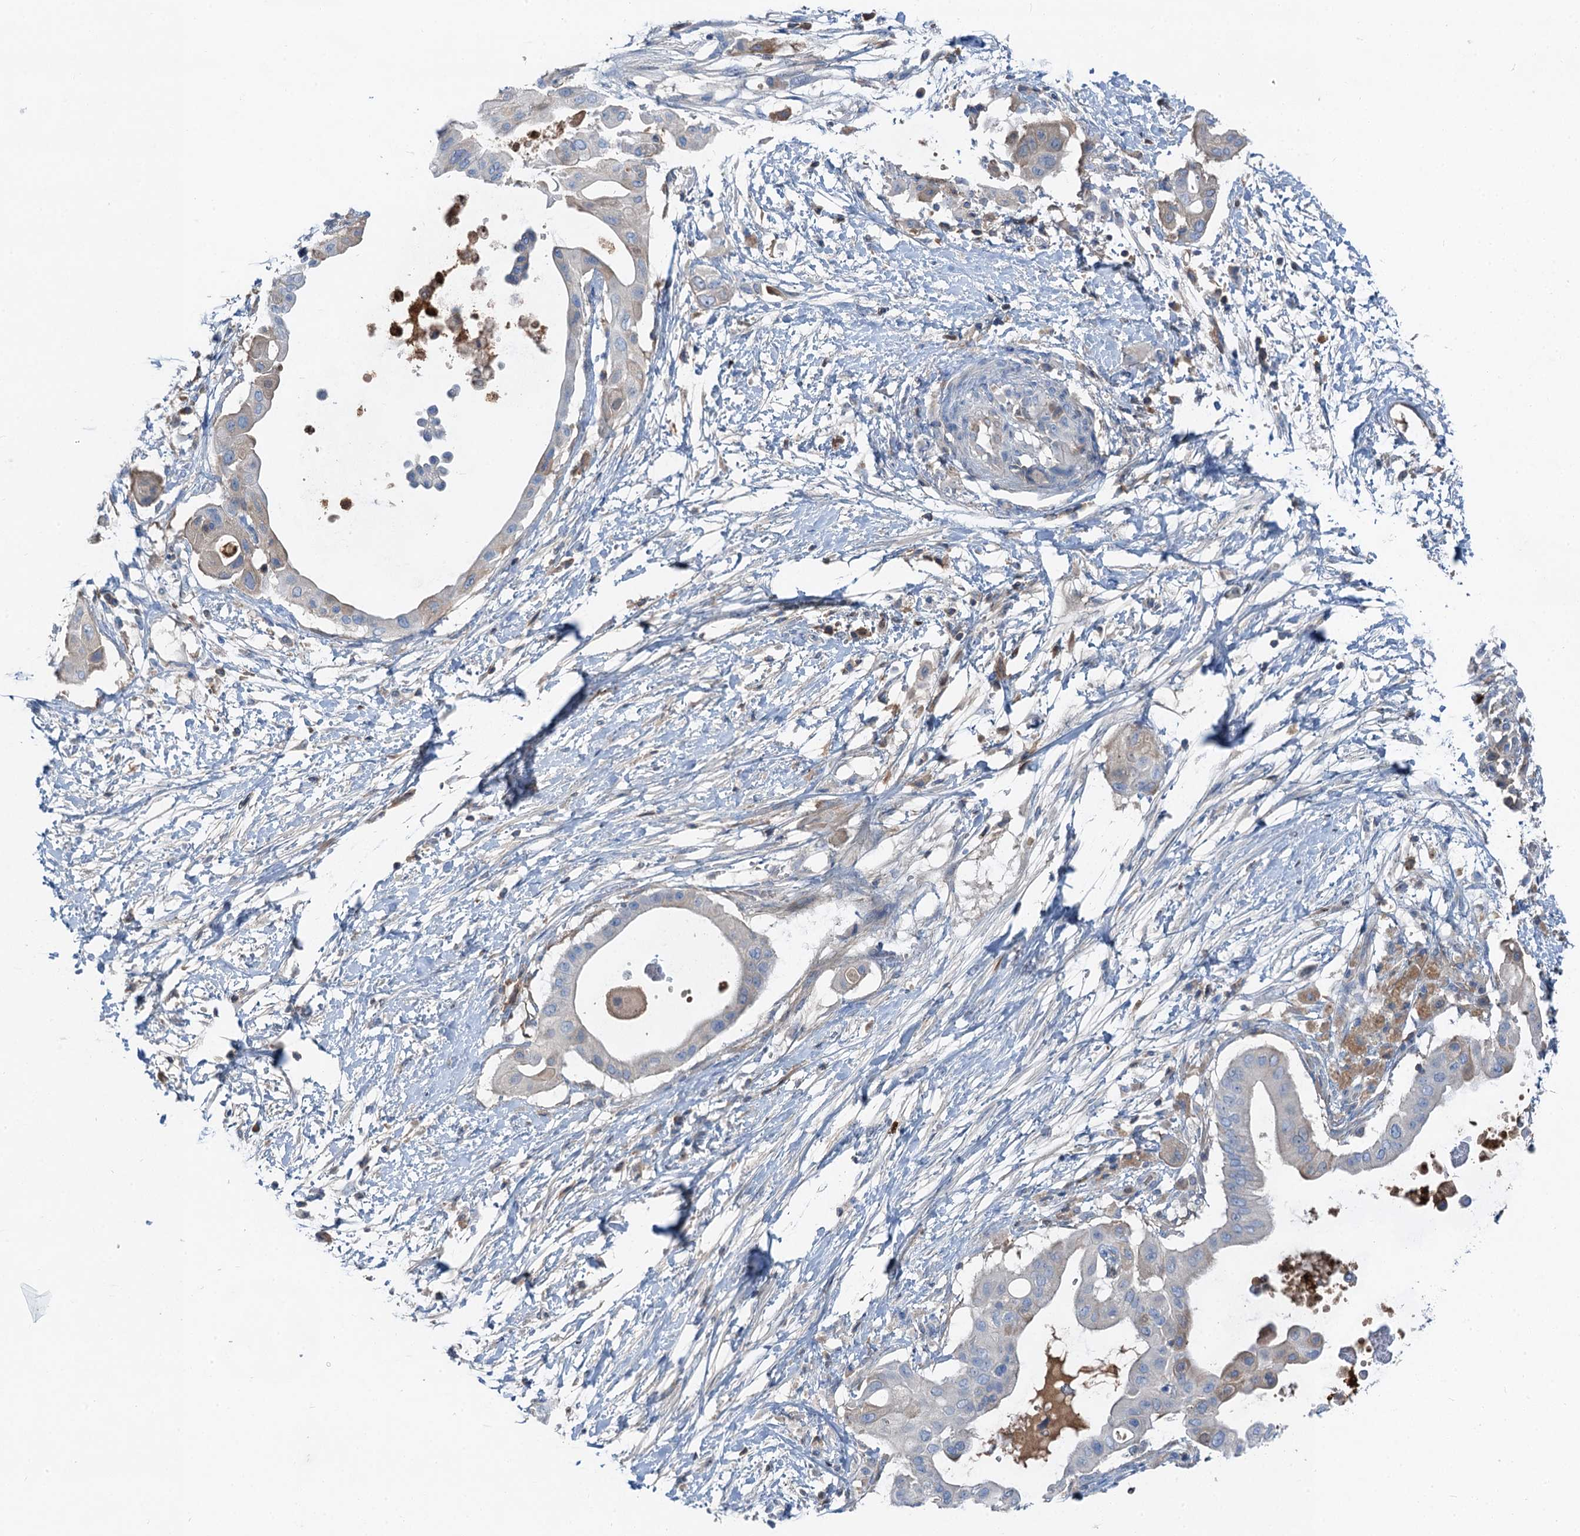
{"staining": {"intensity": "negative", "quantity": "none", "location": "none"}, "tissue": "pancreatic cancer", "cell_type": "Tumor cells", "image_type": "cancer", "snomed": [{"axis": "morphology", "description": "Adenocarcinoma, NOS"}, {"axis": "topography", "description": "Pancreas"}], "caption": "This is a micrograph of immunohistochemistry staining of pancreatic adenocarcinoma, which shows no staining in tumor cells.", "gene": "OTOA", "patient": {"sex": "male", "age": 68}}